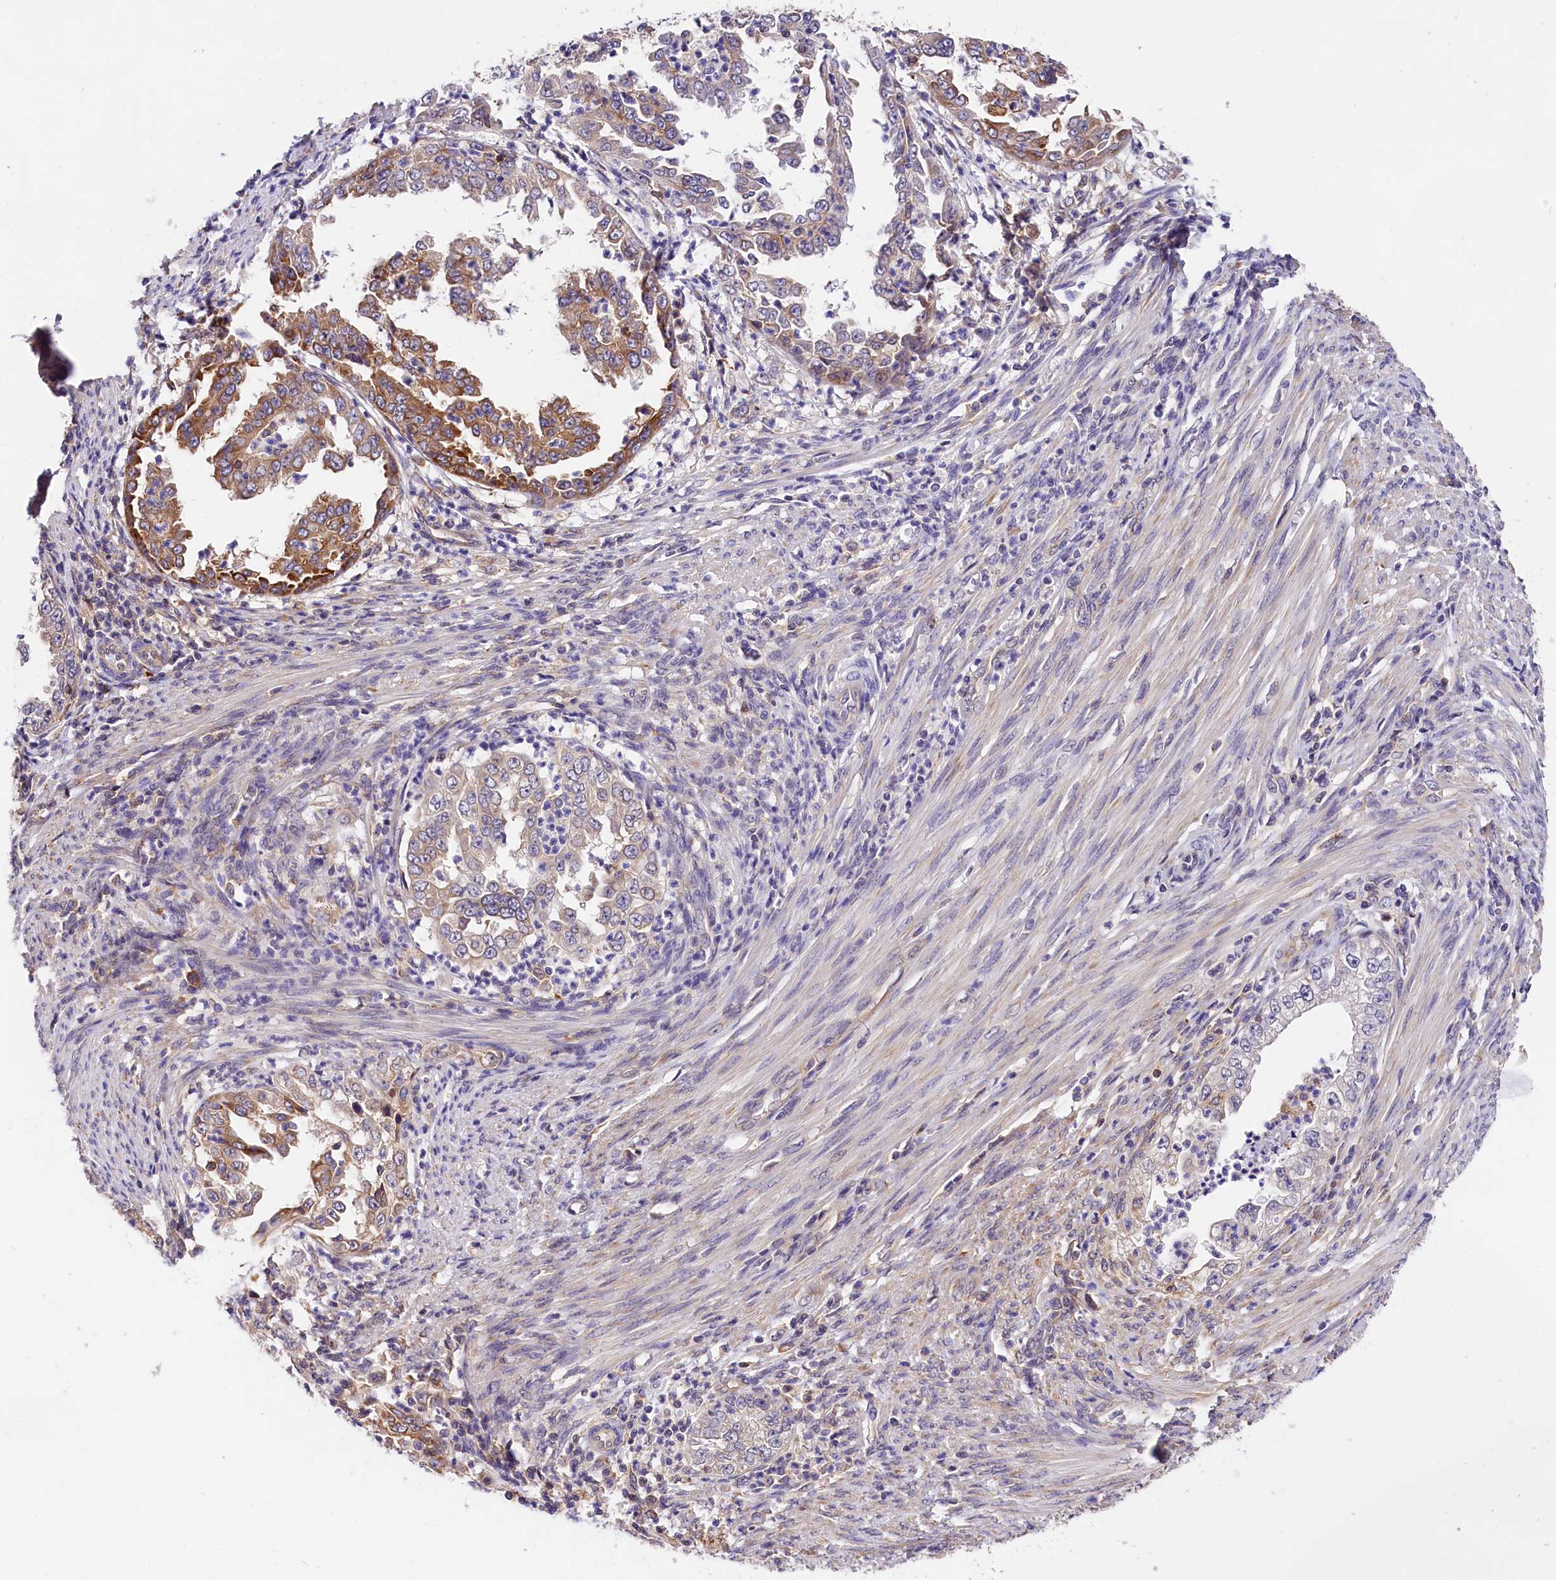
{"staining": {"intensity": "moderate", "quantity": "25%-75%", "location": "cytoplasmic/membranous"}, "tissue": "endometrial cancer", "cell_type": "Tumor cells", "image_type": "cancer", "snomed": [{"axis": "morphology", "description": "Adenocarcinoma, NOS"}, {"axis": "topography", "description": "Endometrium"}], "caption": "Protein positivity by immunohistochemistry (IHC) shows moderate cytoplasmic/membranous expression in about 25%-75% of tumor cells in endometrial cancer (adenocarcinoma). (Brightfield microscopy of DAB IHC at high magnification).", "gene": "OAS3", "patient": {"sex": "female", "age": 85}}